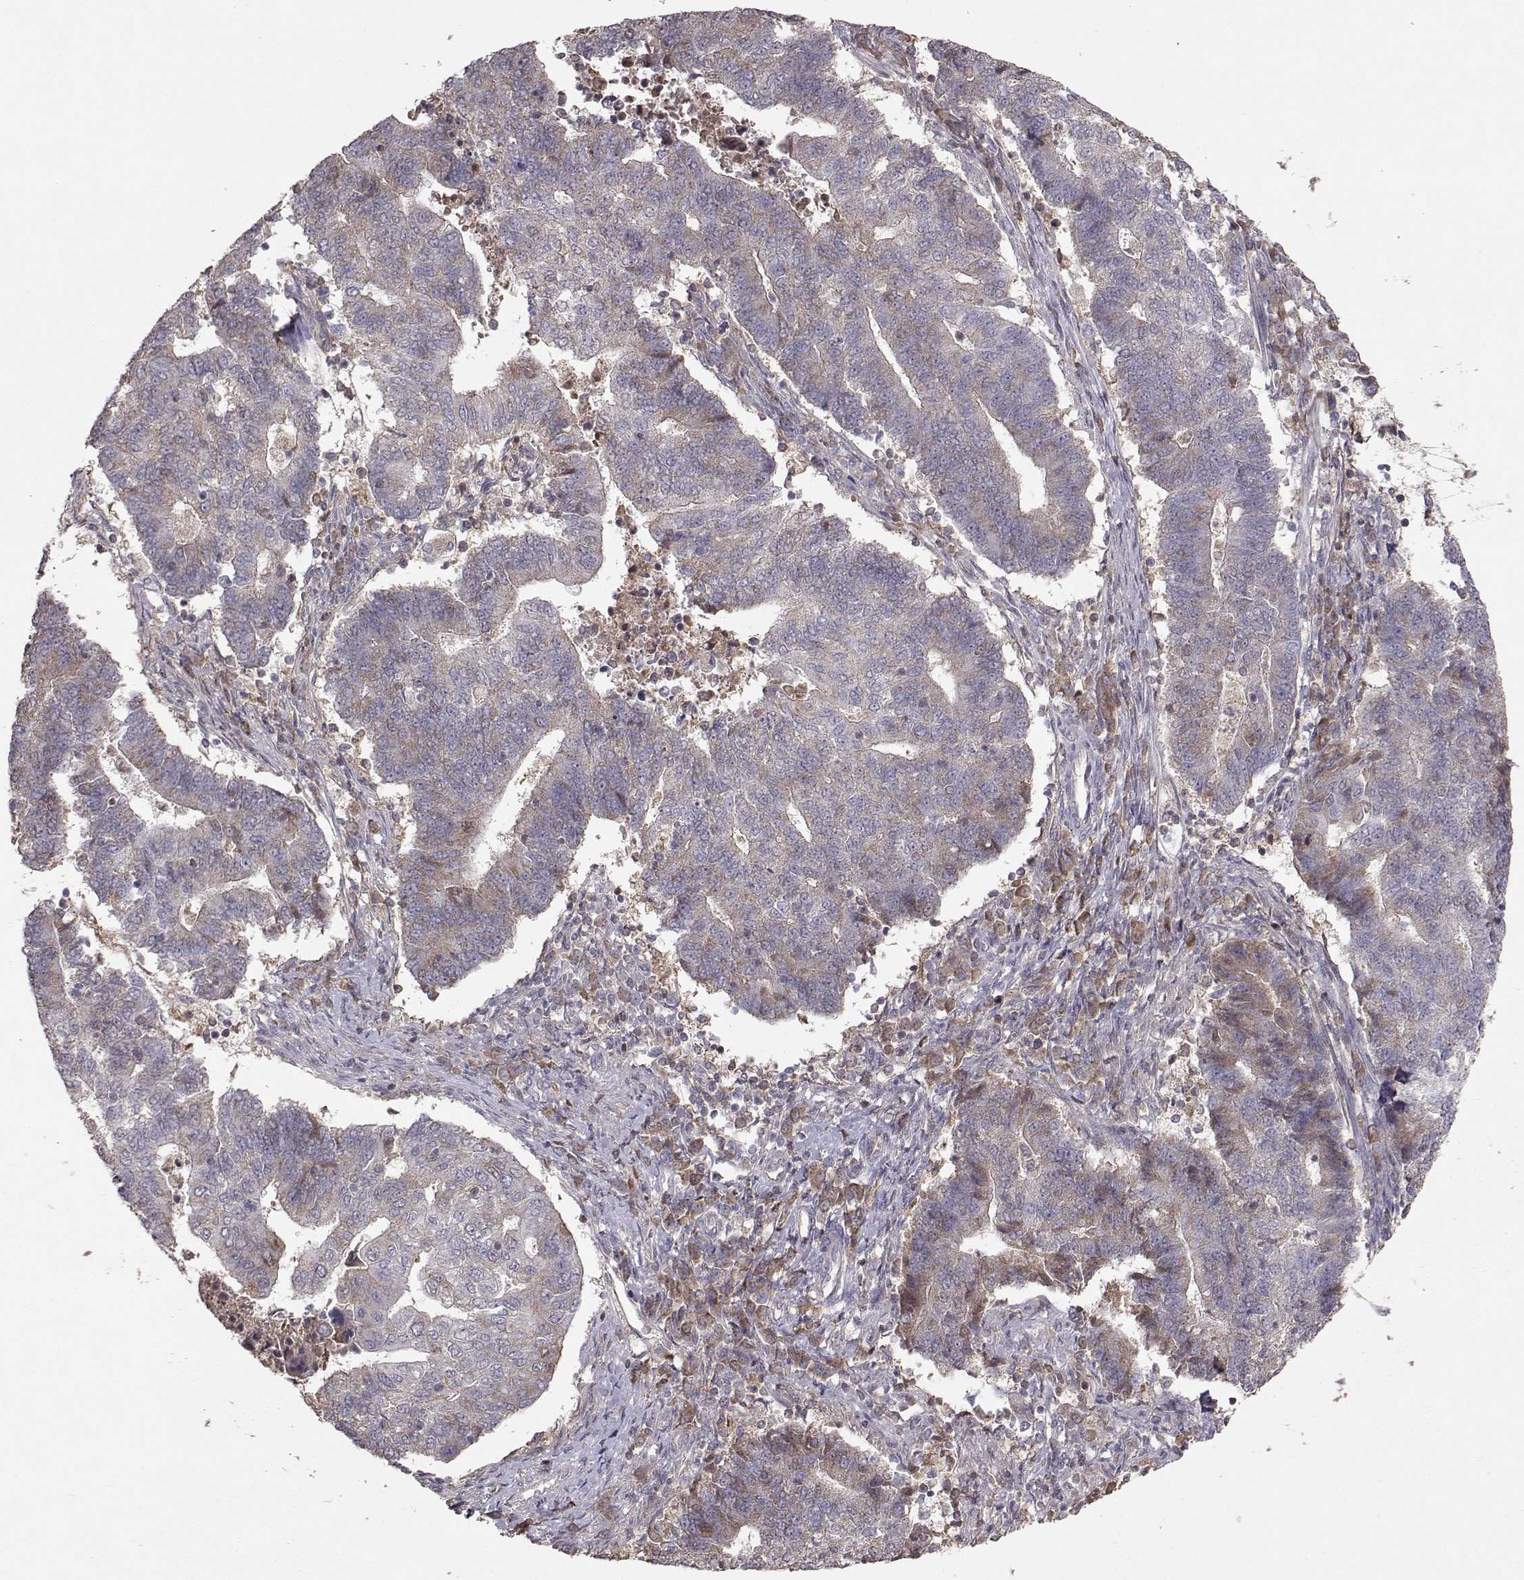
{"staining": {"intensity": "weak", "quantity": "<25%", "location": "cytoplasmic/membranous"}, "tissue": "endometrial cancer", "cell_type": "Tumor cells", "image_type": "cancer", "snomed": [{"axis": "morphology", "description": "Adenocarcinoma, NOS"}, {"axis": "topography", "description": "Uterus"}, {"axis": "topography", "description": "Endometrium"}], "caption": "High power microscopy photomicrograph of an immunohistochemistry image of adenocarcinoma (endometrial), revealing no significant positivity in tumor cells. (DAB immunohistochemistry with hematoxylin counter stain).", "gene": "PMCH", "patient": {"sex": "female", "age": 54}}